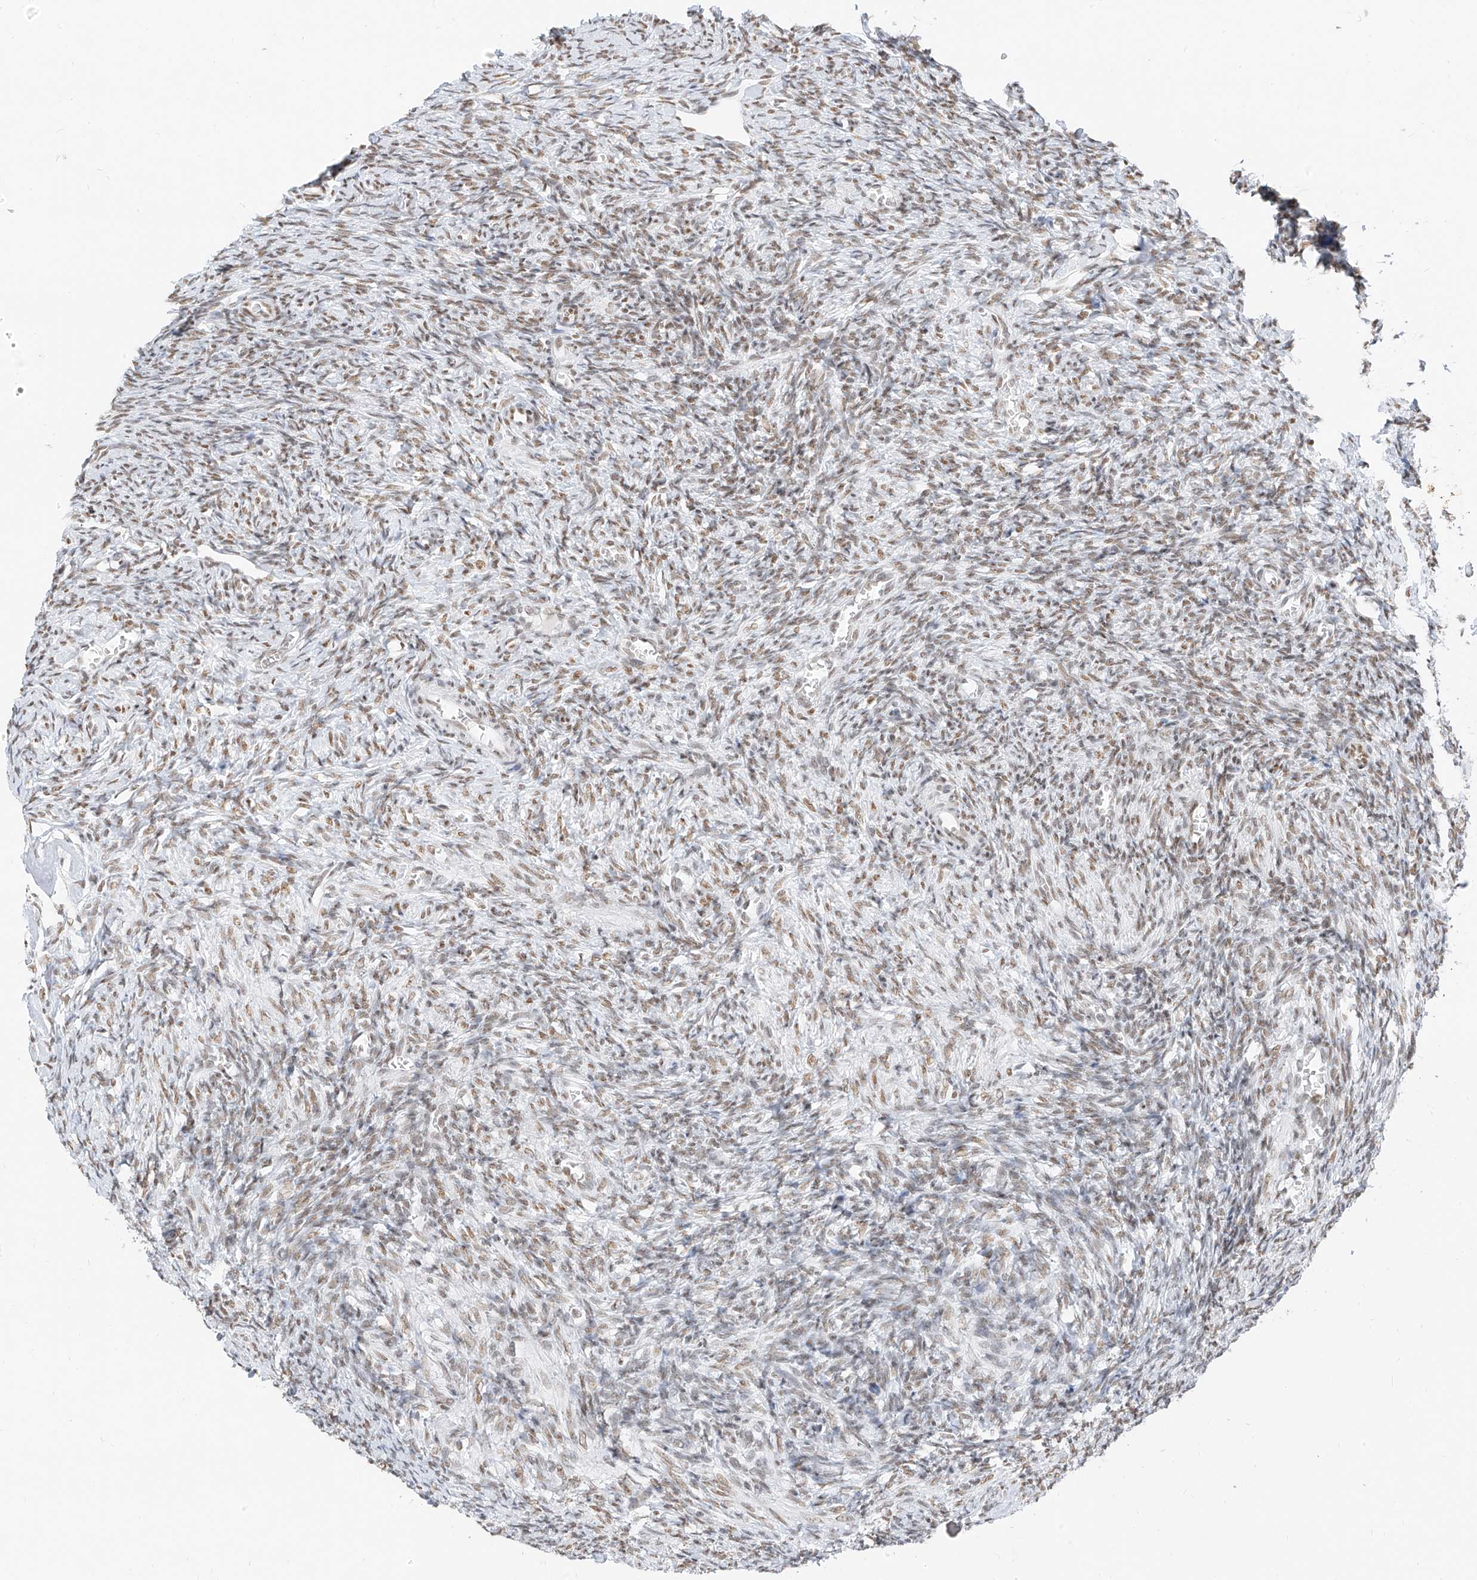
{"staining": {"intensity": "moderate", "quantity": ">75%", "location": "nuclear"}, "tissue": "ovary", "cell_type": "Follicle cells", "image_type": "normal", "snomed": [{"axis": "morphology", "description": "Normal tissue, NOS"}, {"axis": "topography", "description": "Ovary"}], "caption": "Moderate nuclear protein staining is seen in approximately >75% of follicle cells in ovary.", "gene": "SMARCA2", "patient": {"sex": "female", "age": 27}}